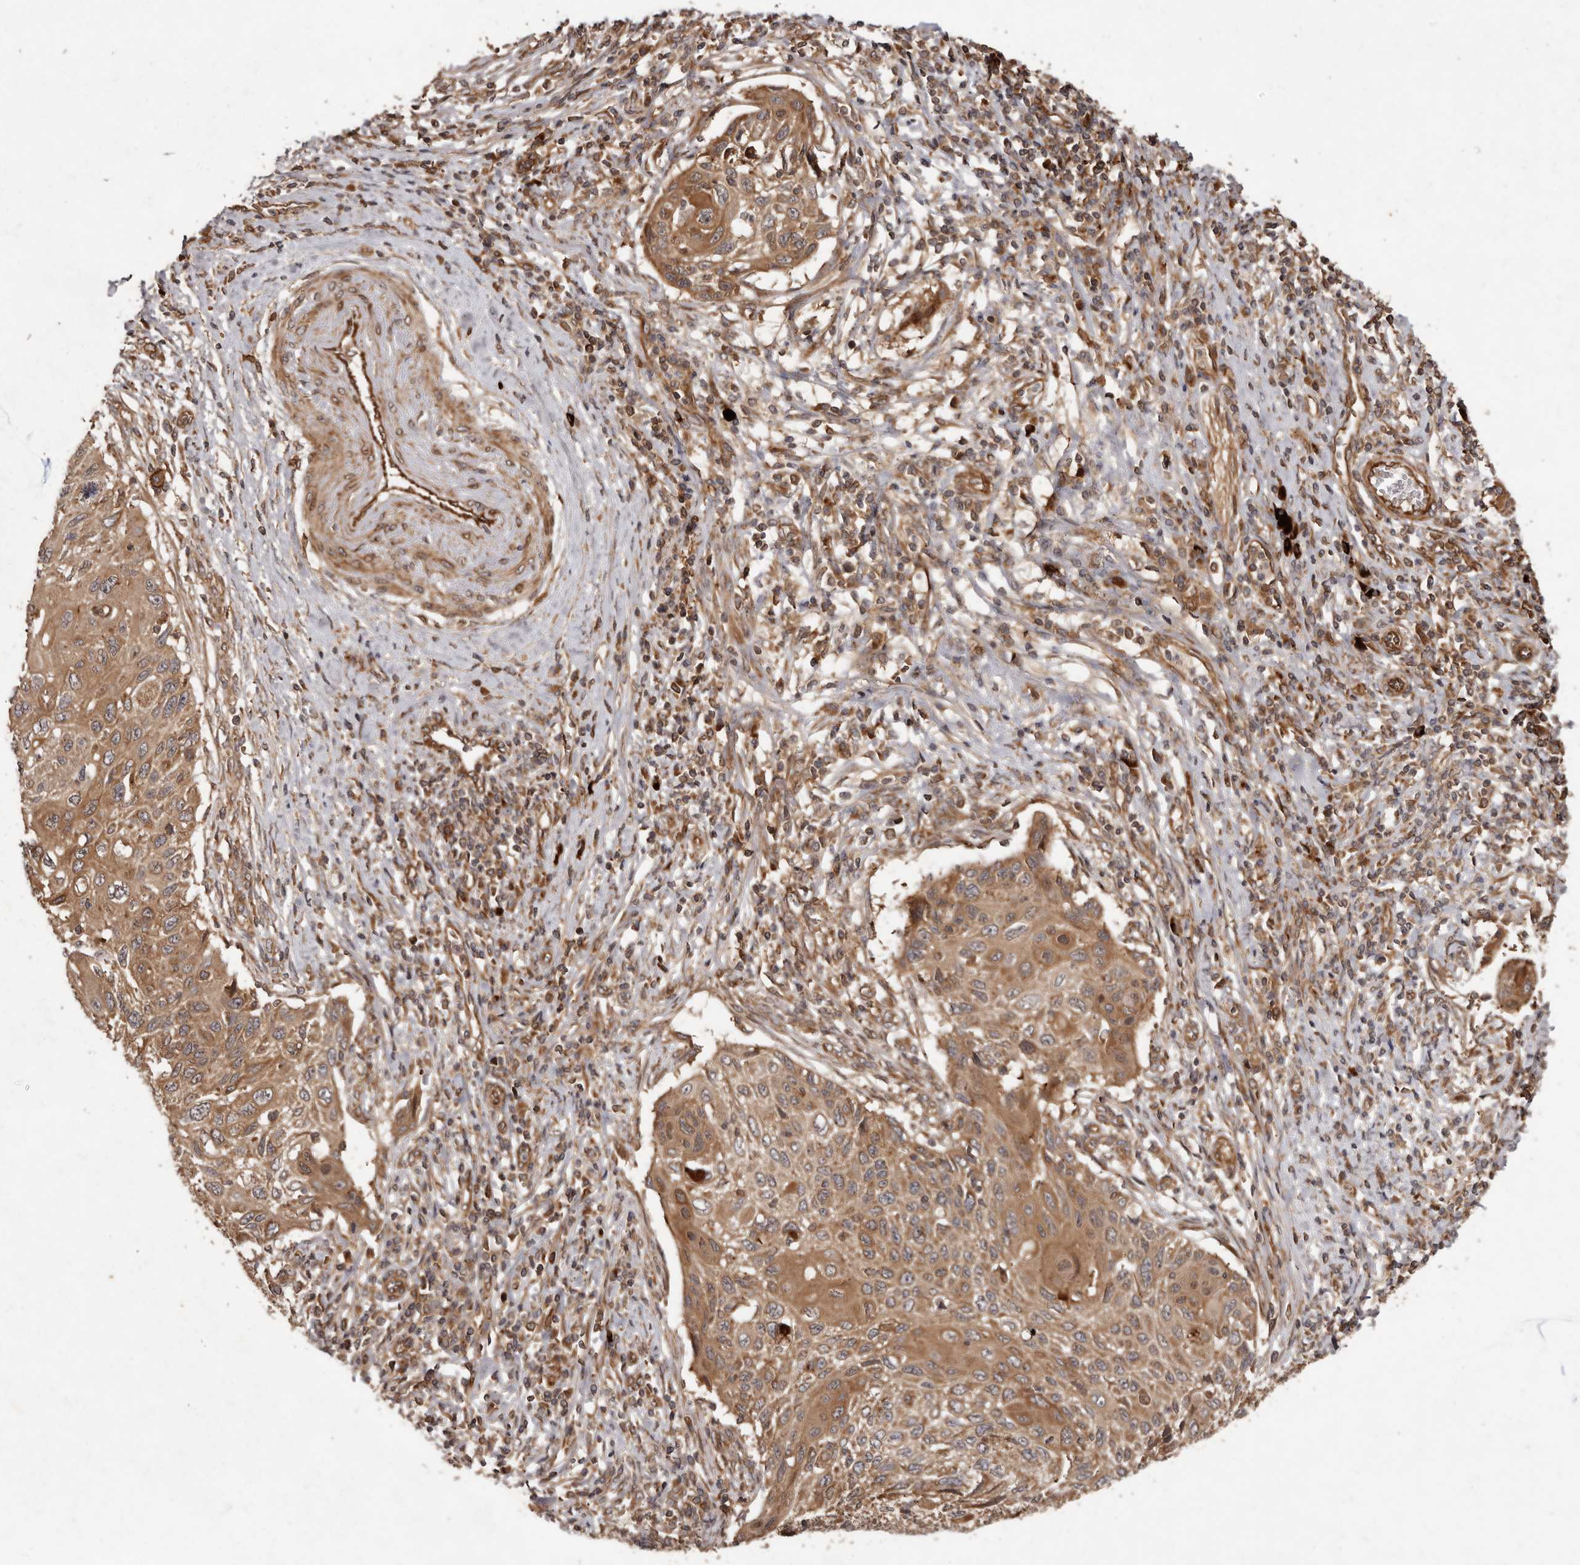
{"staining": {"intensity": "moderate", "quantity": ">75%", "location": "cytoplasmic/membranous"}, "tissue": "cervical cancer", "cell_type": "Tumor cells", "image_type": "cancer", "snomed": [{"axis": "morphology", "description": "Squamous cell carcinoma, NOS"}, {"axis": "topography", "description": "Cervix"}], "caption": "The immunohistochemical stain highlights moderate cytoplasmic/membranous staining in tumor cells of cervical cancer tissue. The staining is performed using DAB (3,3'-diaminobenzidine) brown chromogen to label protein expression. The nuclei are counter-stained blue using hematoxylin.", "gene": "STK36", "patient": {"sex": "female", "age": 70}}